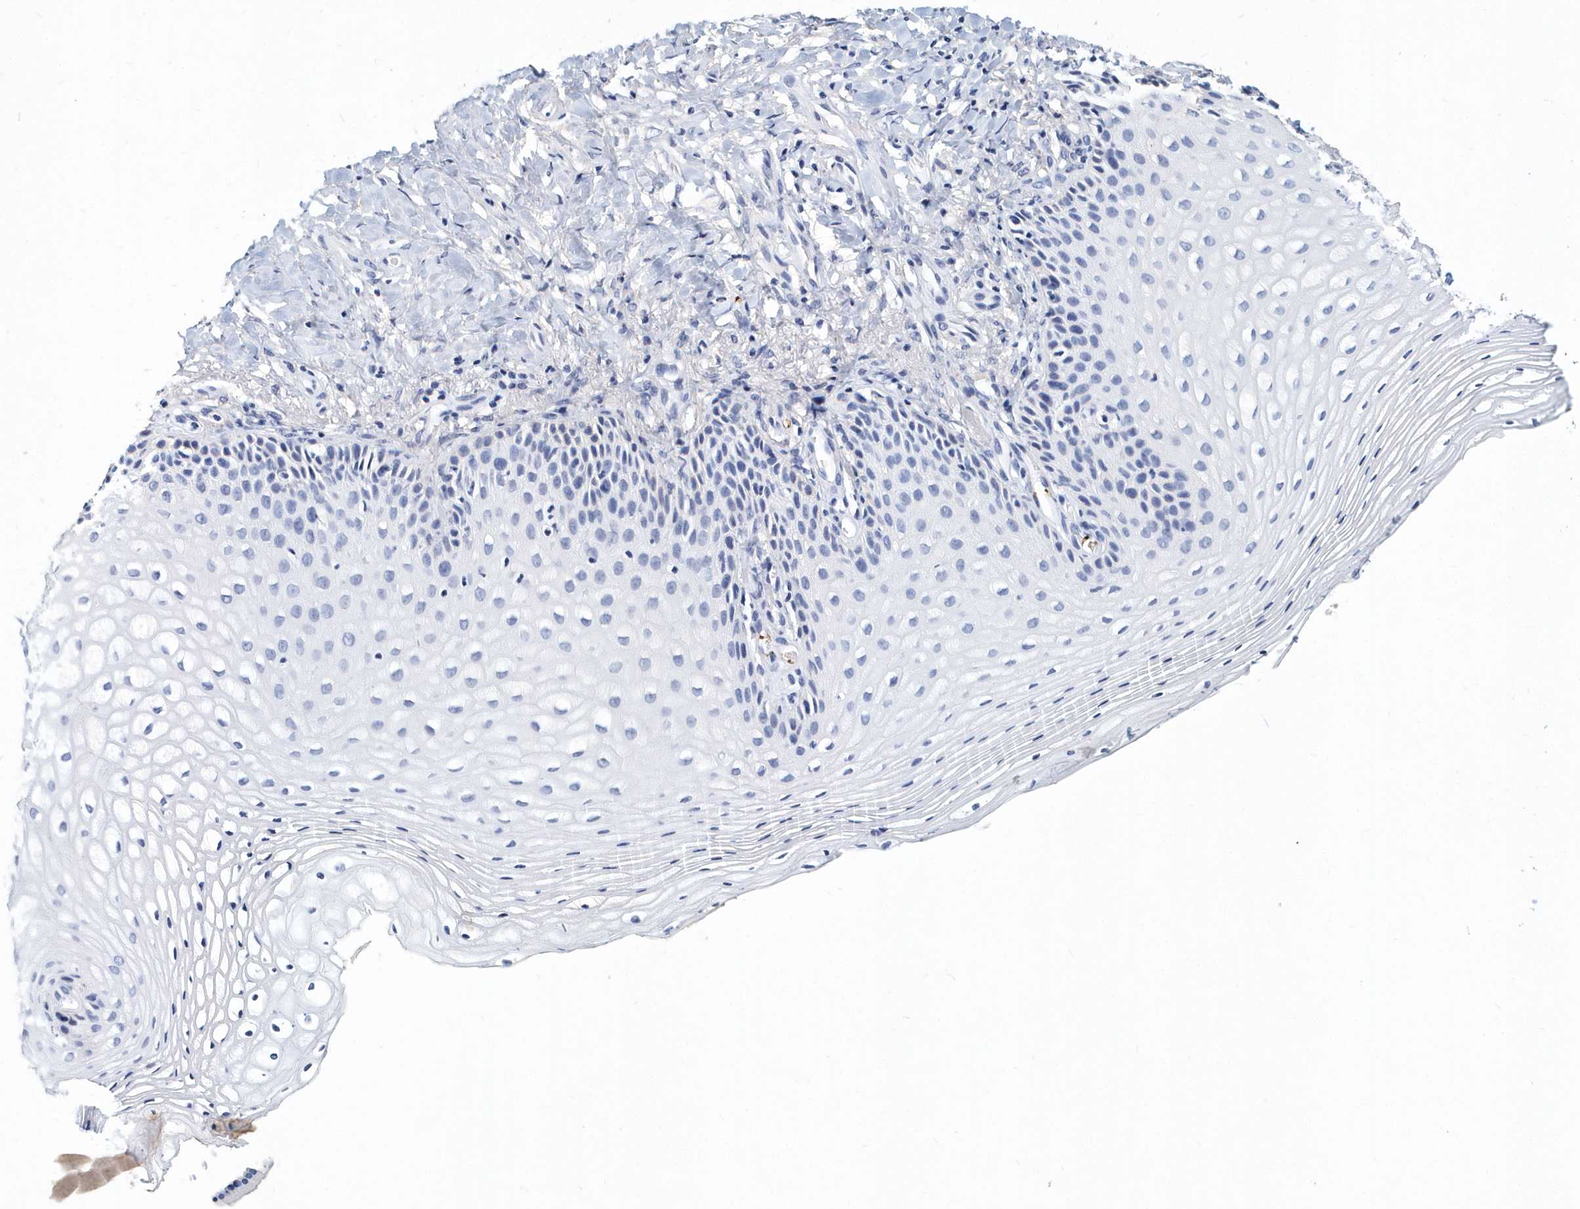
{"staining": {"intensity": "negative", "quantity": "none", "location": "none"}, "tissue": "vagina", "cell_type": "Squamous epithelial cells", "image_type": "normal", "snomed": [{"axis": "morphology", "description": "Normal tissue, NOS"}, {"axis": "topography", "description": "Vagina"}], "caption": "Vagina was stained to show a protein in brown. There is no significant positivity in squamous epithelial cells. Nuclei are stained in blue.", "gene": "ITGA2B", "patient": {"sex": "female", "age": 60}}